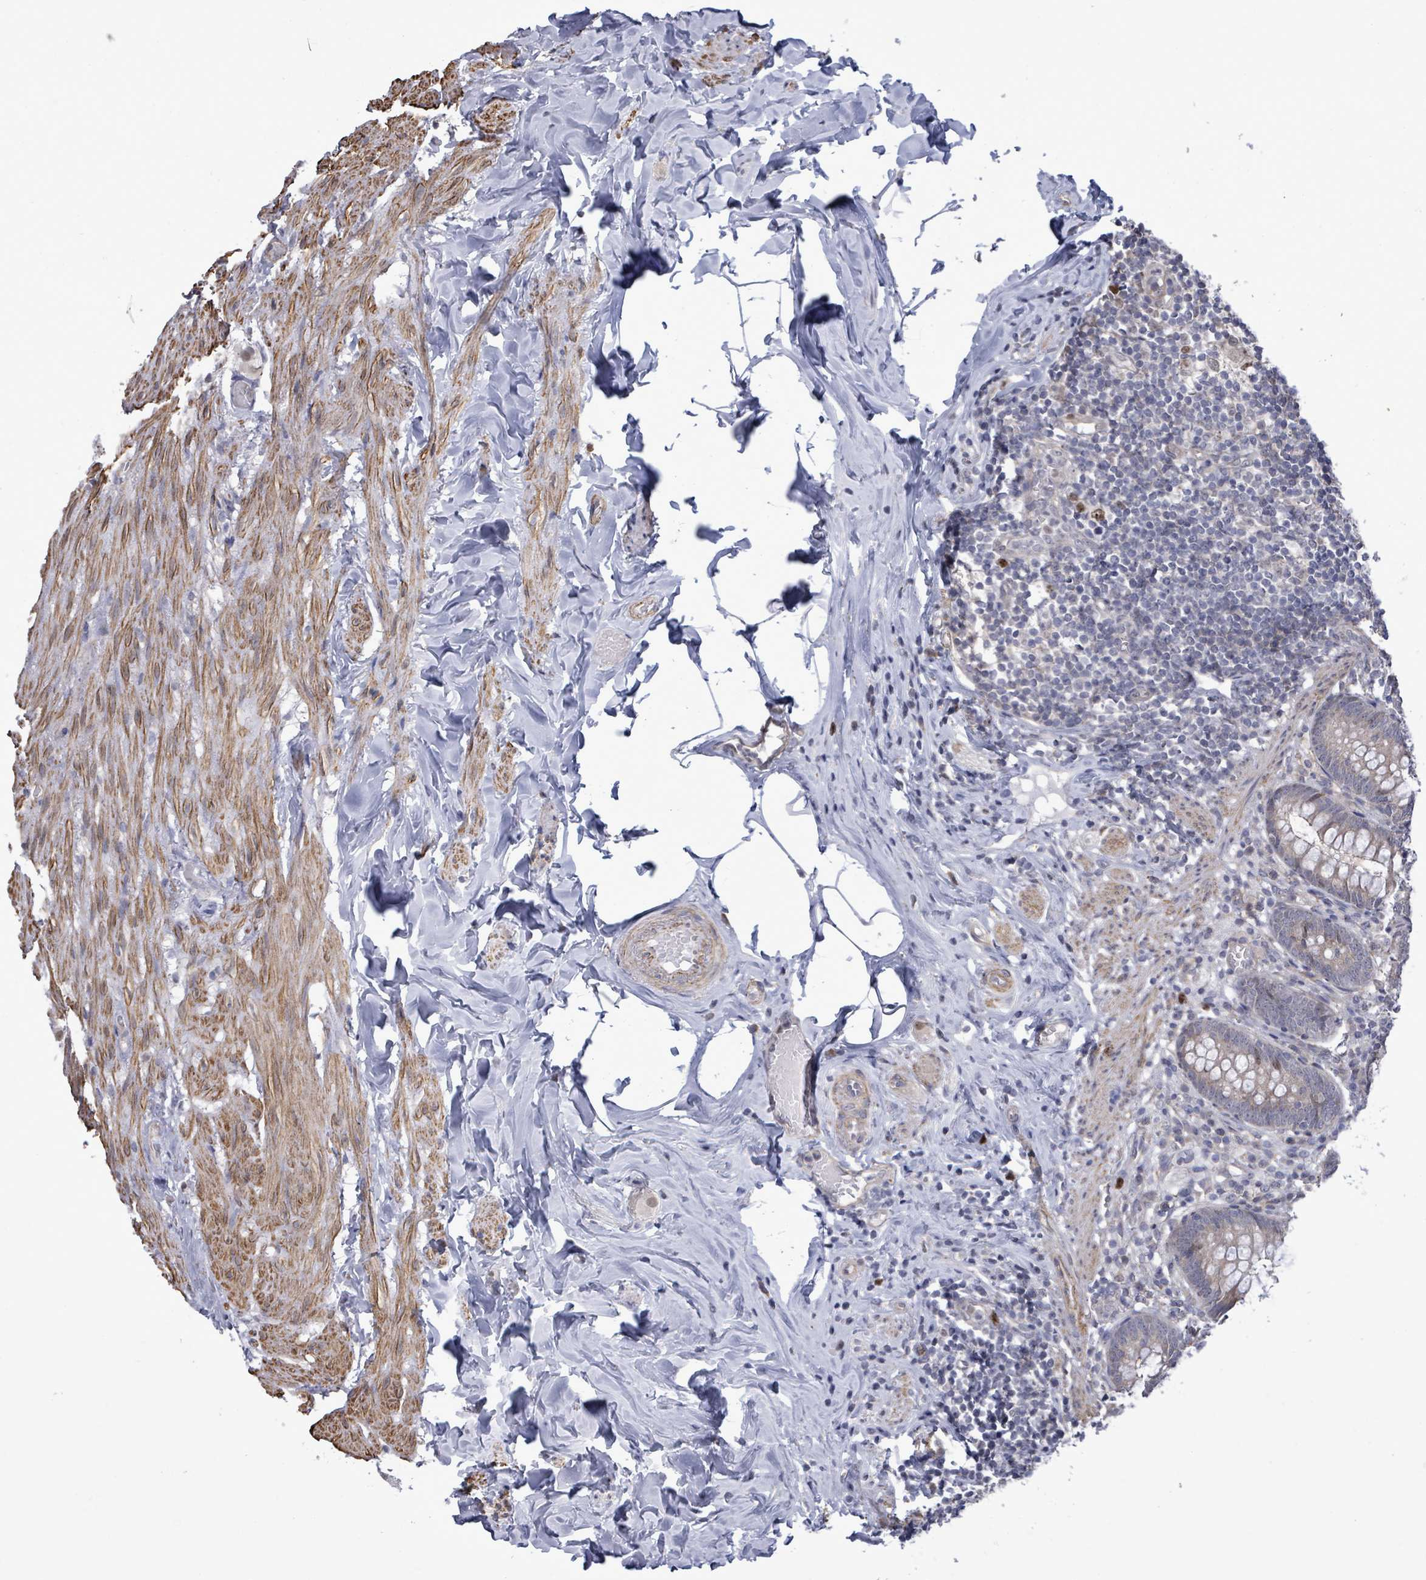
{"staining": {"intensity": "weak", "quantity": "<25%", "location": "nuclear"}, "tissue": "appendix", "cell_type": "Glandular cells", "image_type": "normal", "snomed": [{"axis": "morphology", "description": "Normal tissue, NOS"}, {"axis": "topography", "description": "Appendix"}], "caption": "DAB (3,3'-diaminobenzidine) immunohistochemical staining of unremarkable human appendix exhibits no significant staining in glandular cells.", "gene": "PAPSS1", "patient": {"sex": "male", "age": 55}}